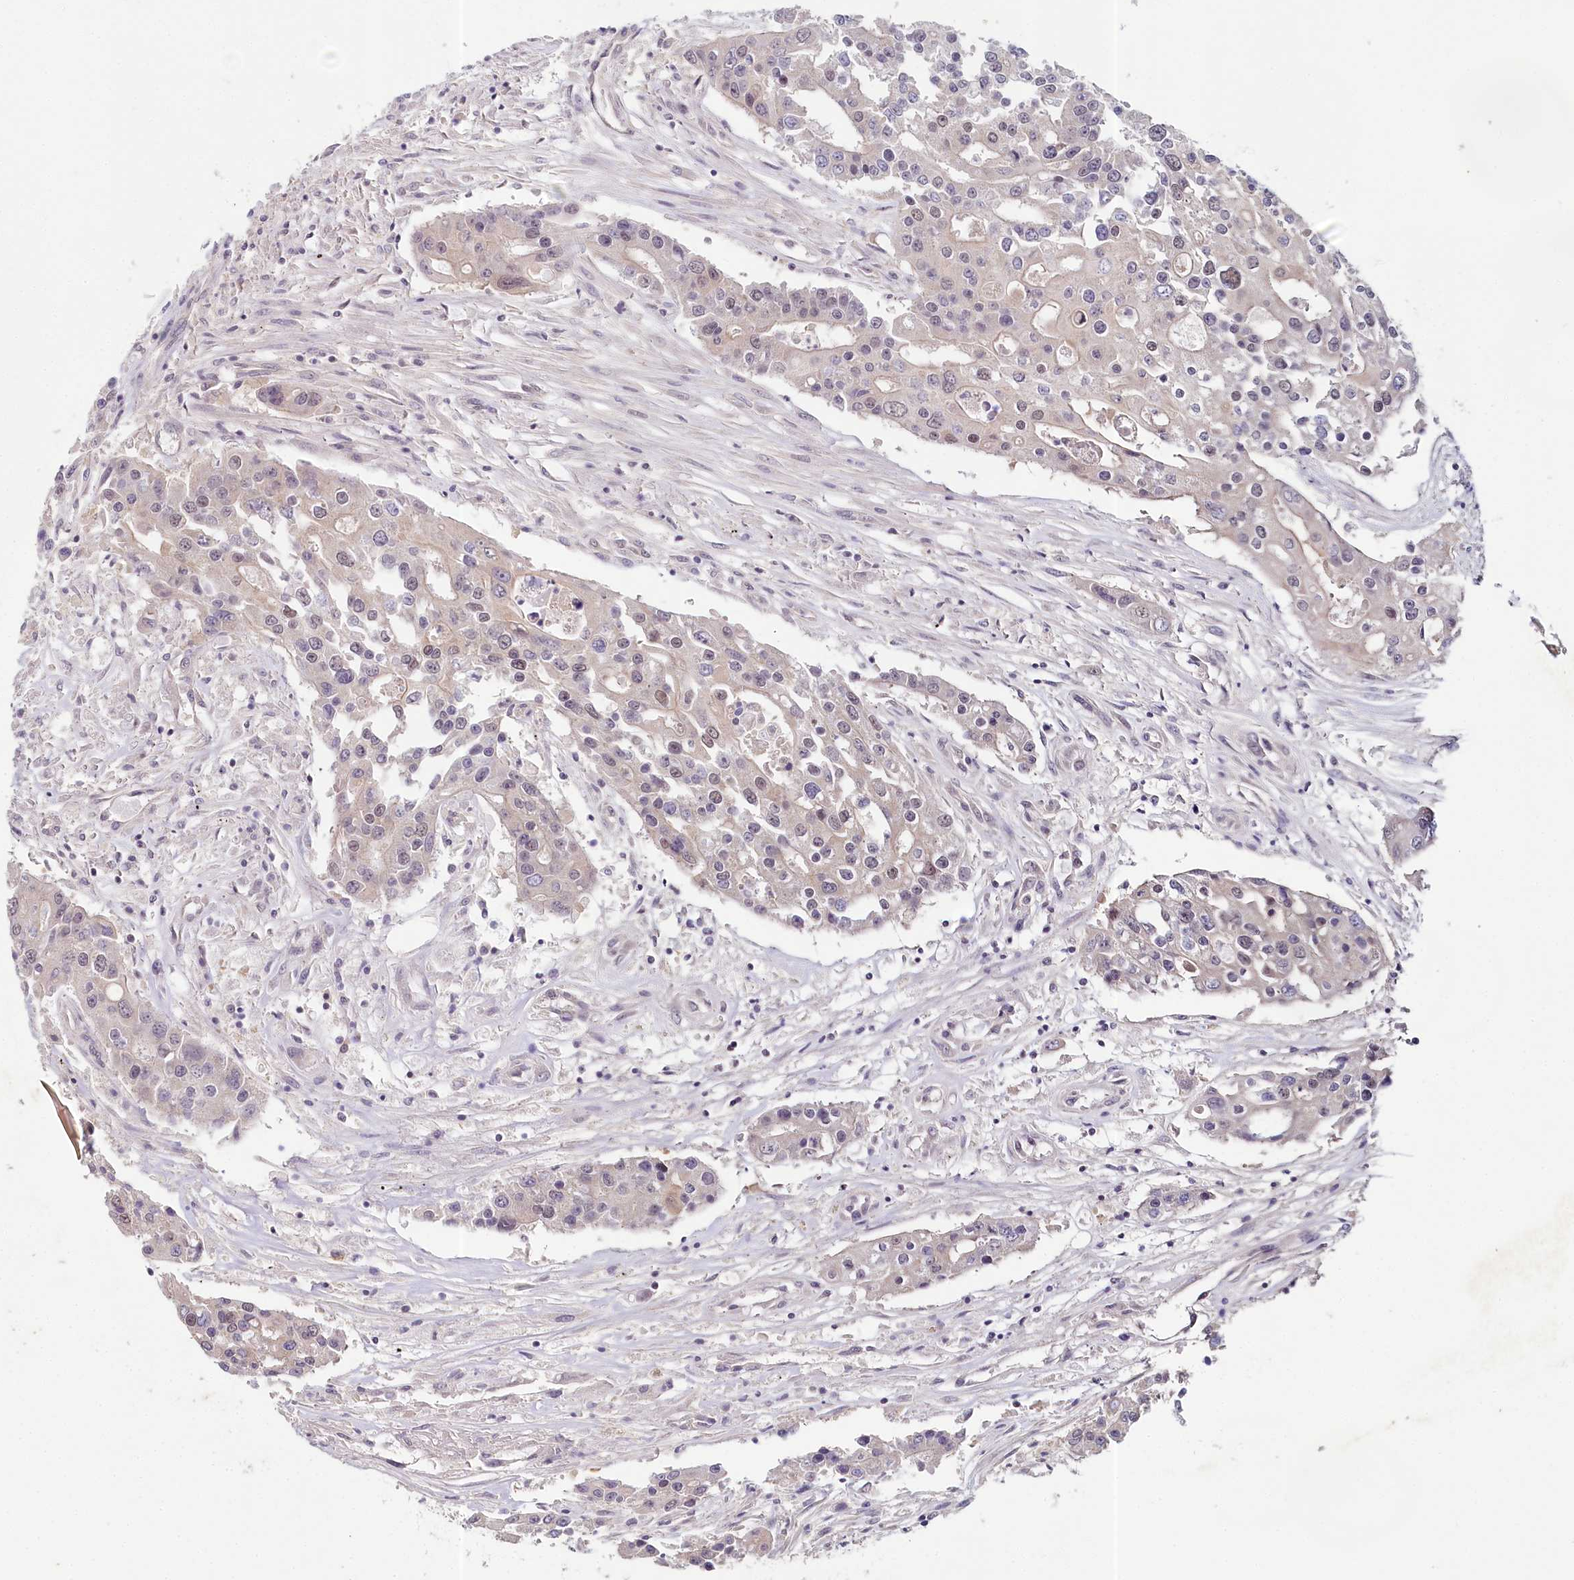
{"staining": {"intensity": "weak", "quantity": "<25%", "location": "nuclear"}, "tissue": "colorectal cancer", "cell_type": "Tumor cells", "image_type": "cancer", "snomed": [{"axis": "morphology", "description": "Adenocarcinoma, NOS"}, {"axis": "topography", "description": "Colon"}], "caption": "There is no significant expression in tumor cells of colorectal adenocarcinoma.", "gene": "AMTN", "patient": {"sex": "male", "age": 77}}